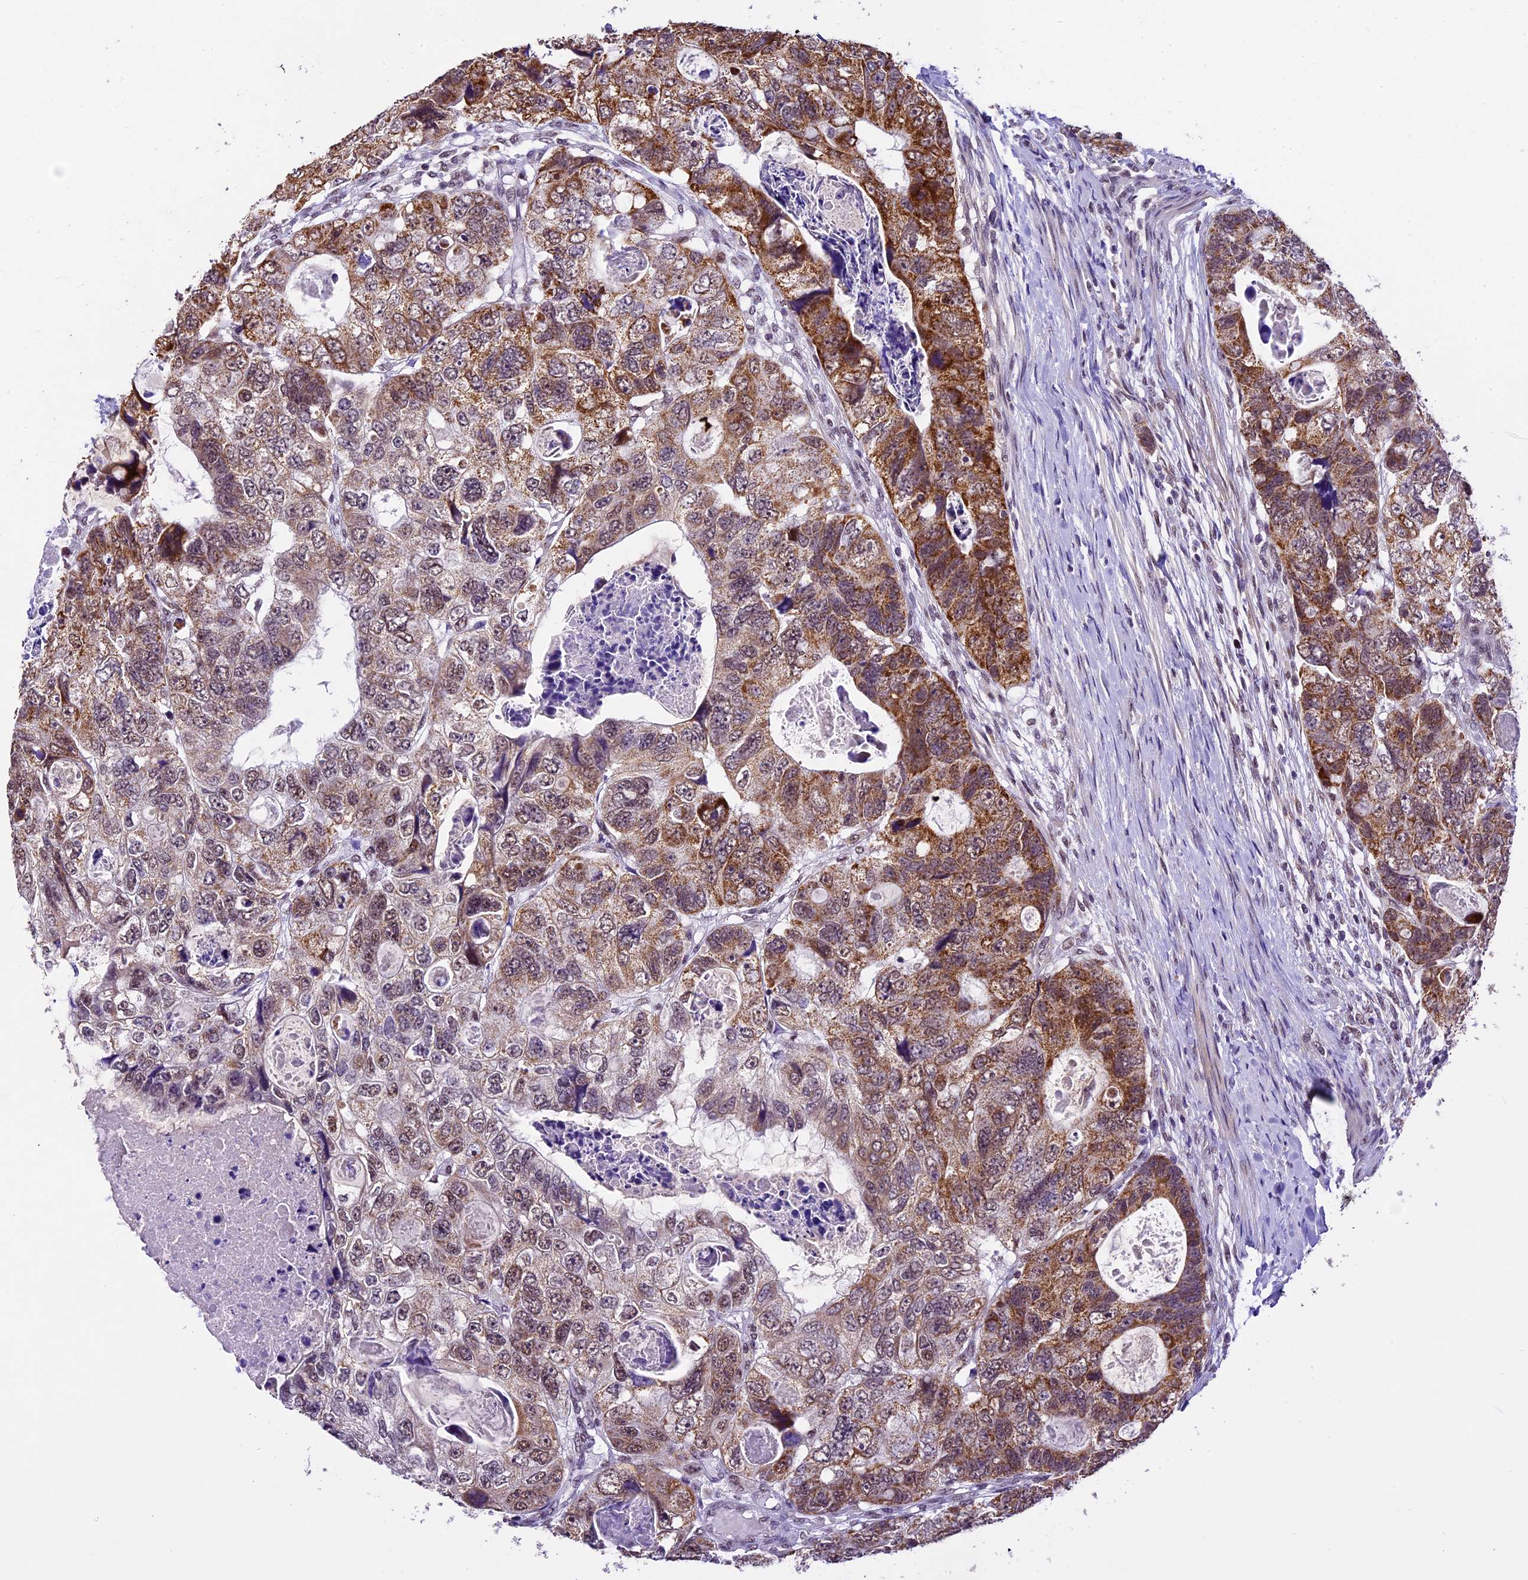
{"staining": {"intensity": "strong", "quantity": "25%-75%", "location": "cytoplasmic/membranous,nuclear"}, "tissue": "colorectal cancer", "cell_type": "Tumor cells", "image_type": "cancer", "snomed": [{"axis": "morphology", "description": "Adenocarcinoma, NOS"}, {"axis": "topography", "description": "Rectum"}], "caption": "High-magnification brightfield microscopy of colorectal cancer stained with DAB (brown) and counterstained with hematoxylin (blue). tumor cells exhibit strong cytoplasmic/membranous and nuclear expression is identified in about25%-75% of cells.", "gene": "CARS2", "patient": {"sex": "male", "age": 59}}